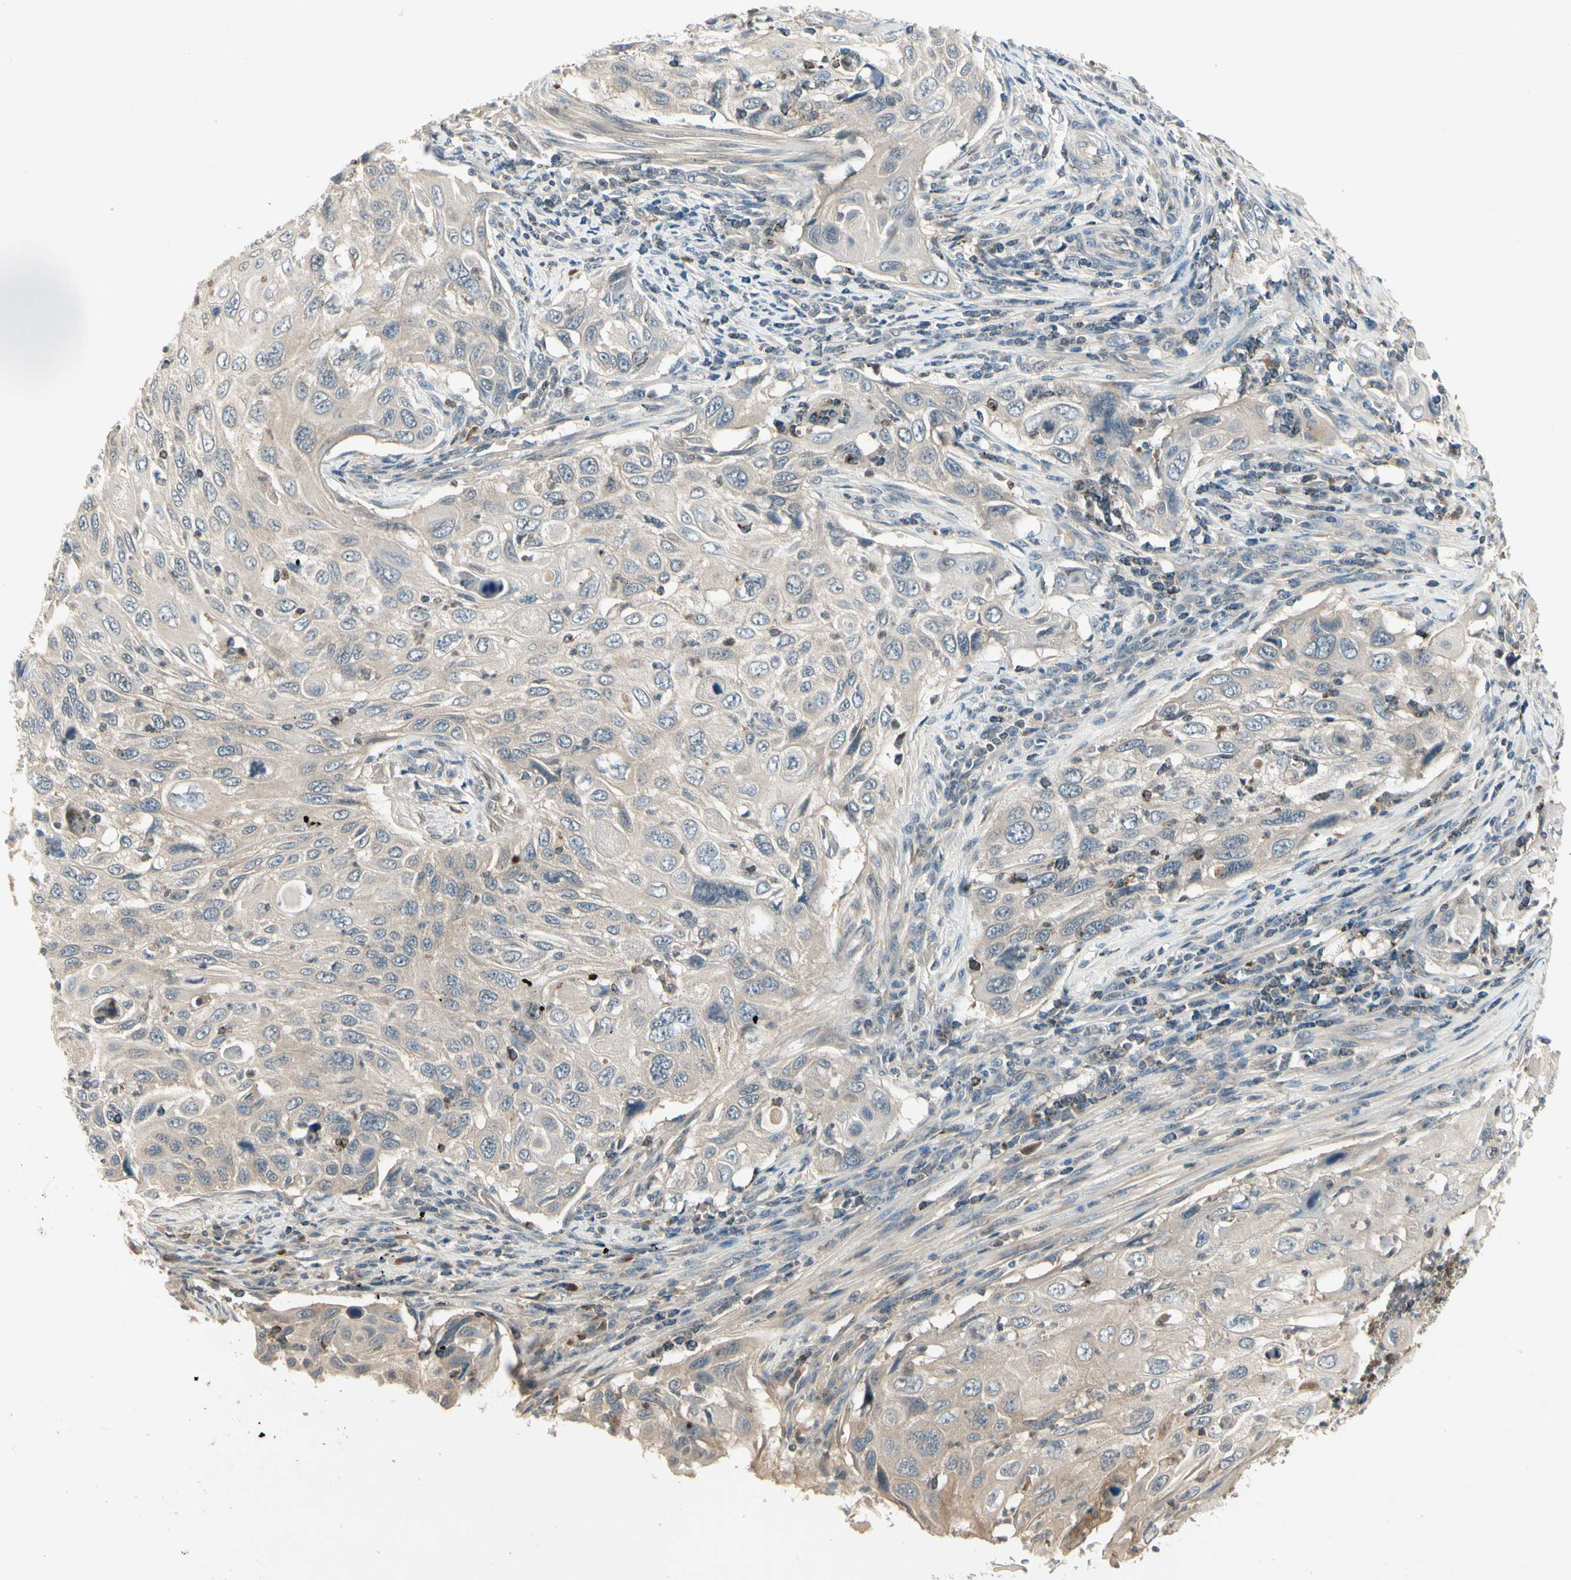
{"staining": {"intensity": "weak", "quantity": "25%-75%", "location": "cytoplasmic/membranous"}, "tissue": "cervical cancer", "cell_type": "Tumor cells", "image_type": "cancer", "snomed": [{"axis": "morphology", "description": "Squamous cell carcinoma, NOS"}, {"axis": "topography", "description": "Cervix"}], "caption": "A photomicrograph showing weak cytoplasmic/membranous staining in about 25%-75% of tumor cells in squamous cell carcinoma (cervical), as visualized by brown immunohistochemical staining.", "gene": "CCL4", "patient": {"sex": "female", "age": 70}}